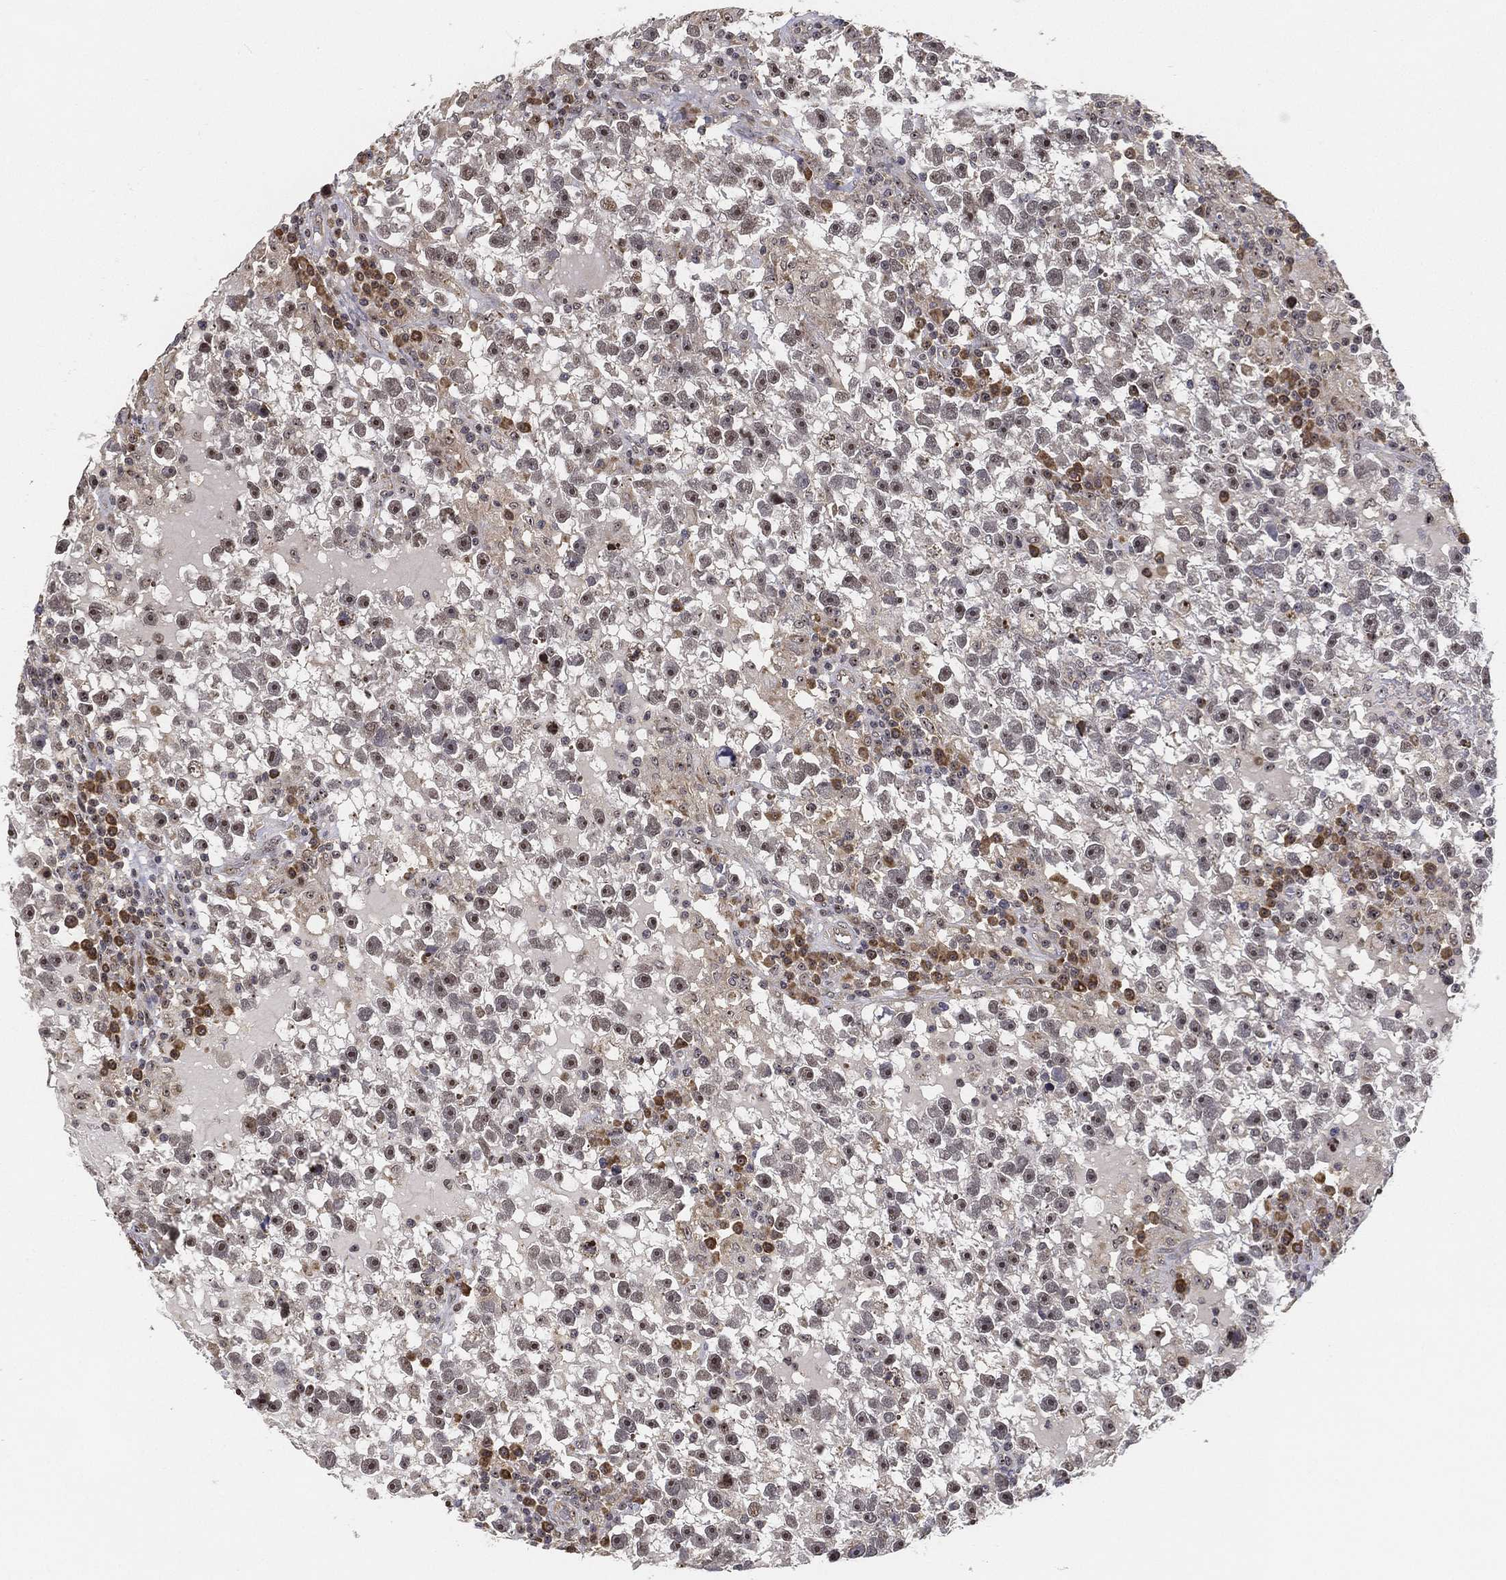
{"staining": {"intensity": "weak", "quantity": "<25%", "location": "nuclear"}, "tissue": "testis cancer", "cell_type": "Tumor cells", "image_type": "cancer", "snomed": [{"axis": "morphology", "description": "Seminoma, NOS"}, {"axis": "topography", "description": "Testis"}], "caption": "Immunohistochemical staining of testis seminoma displays no significant positivity in tumor cells.", "gene": "PPP1R16B", "patient": {"sex": "male", "age": 47}}